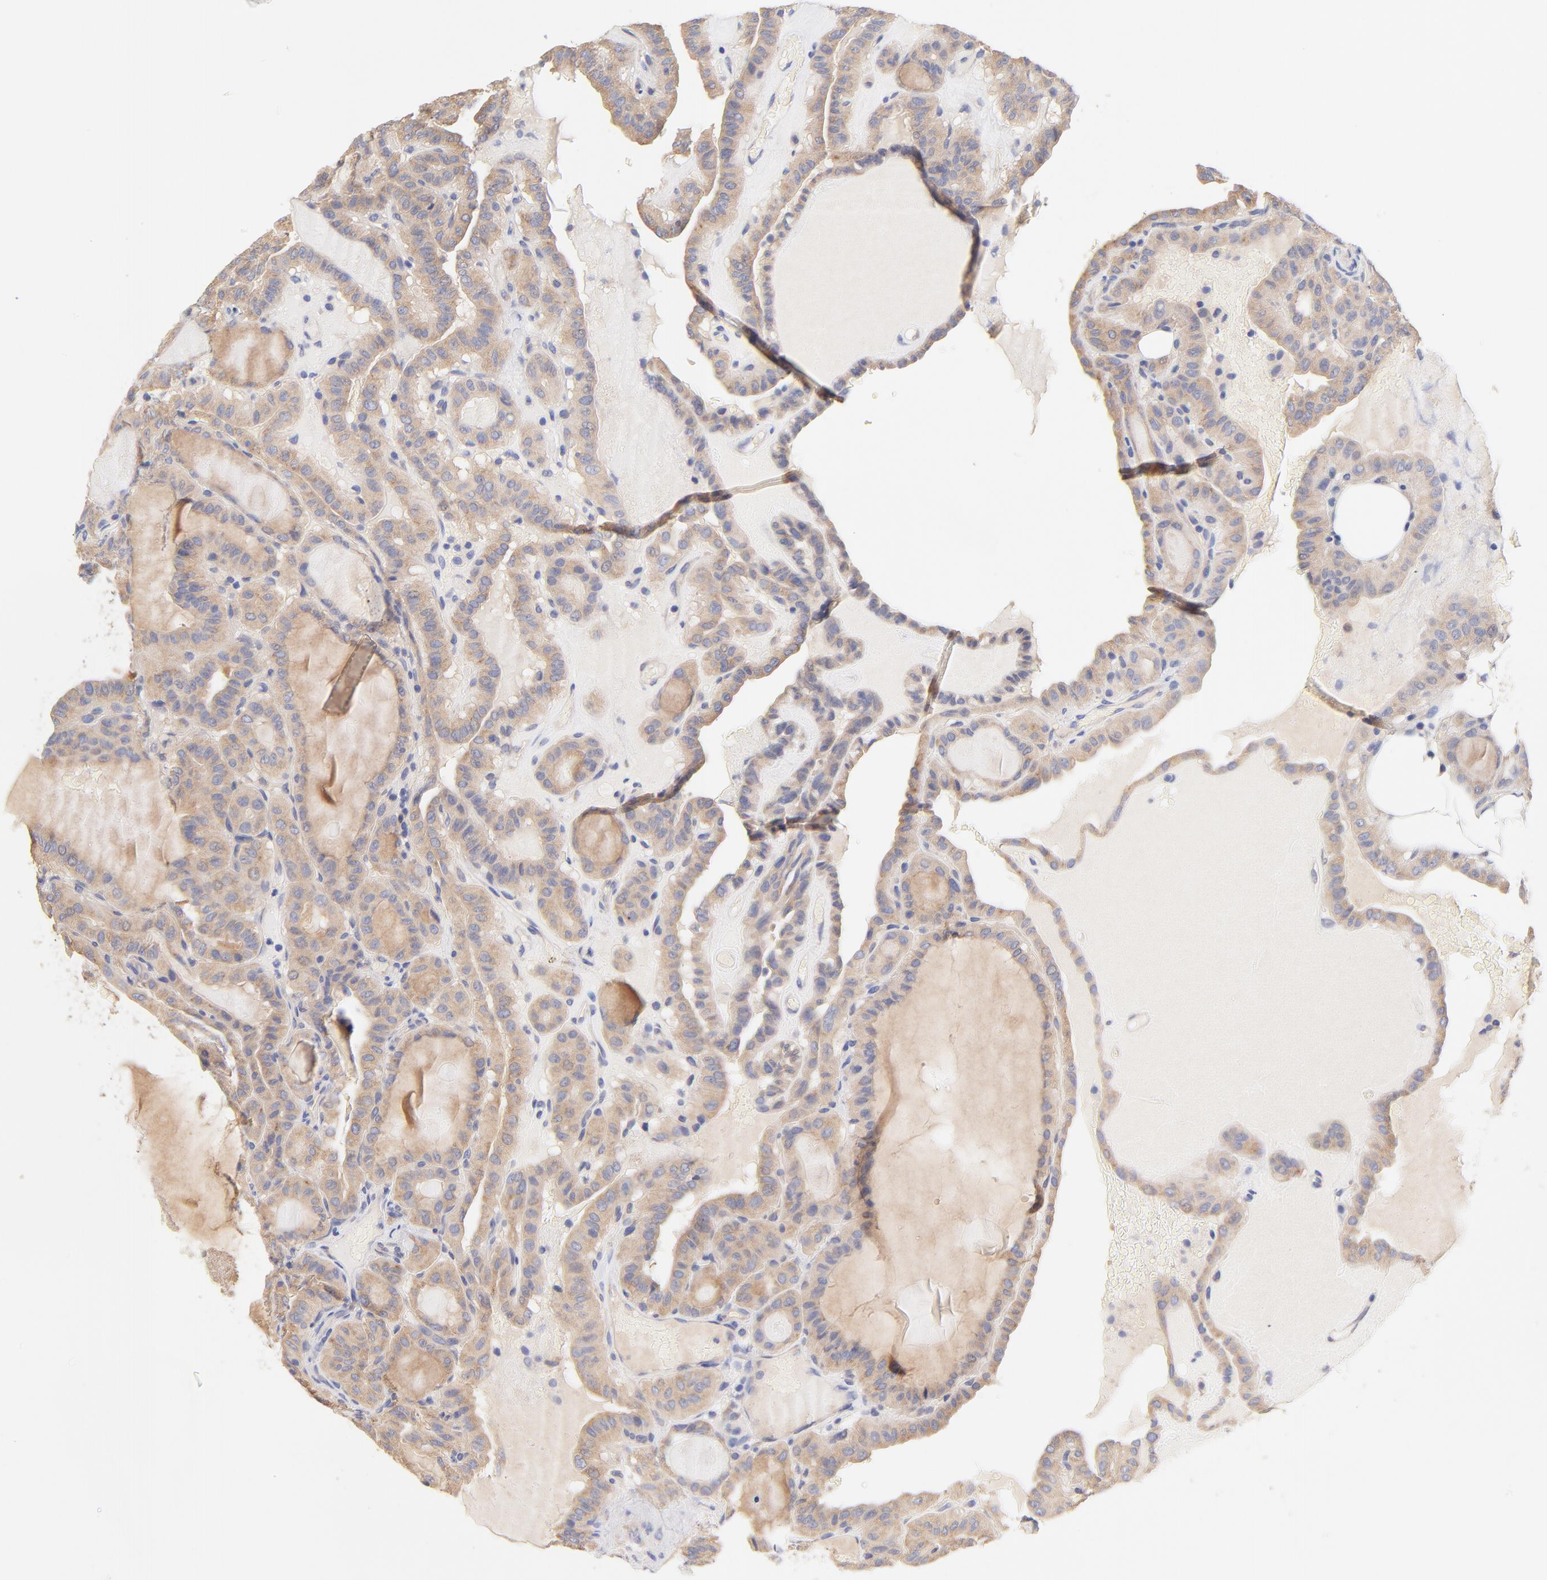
{"staining": {"intensity": "weak", "quantity": ">75%", "location": "cytoplasmic/membranous"}, "tissue": "thyroid cancer", "cell_type": "Tumor cells", "image_type": "cancer", "snomed": [{"axis": "morphology", "description": "Papillary adenocarcinoma, NOS"}, {"axis": "topography", "description": "Thyroid gland"}], "caption": "Immunohistochemical staining of thyroid cancer (papillary adenocarcinoma) displays low levels of weak cytoplasmic/membranous expression in approximately >75% of tumor cells.", "gene": "TNFRSF13C", "patient": {"sex": "male", "age": 77}}